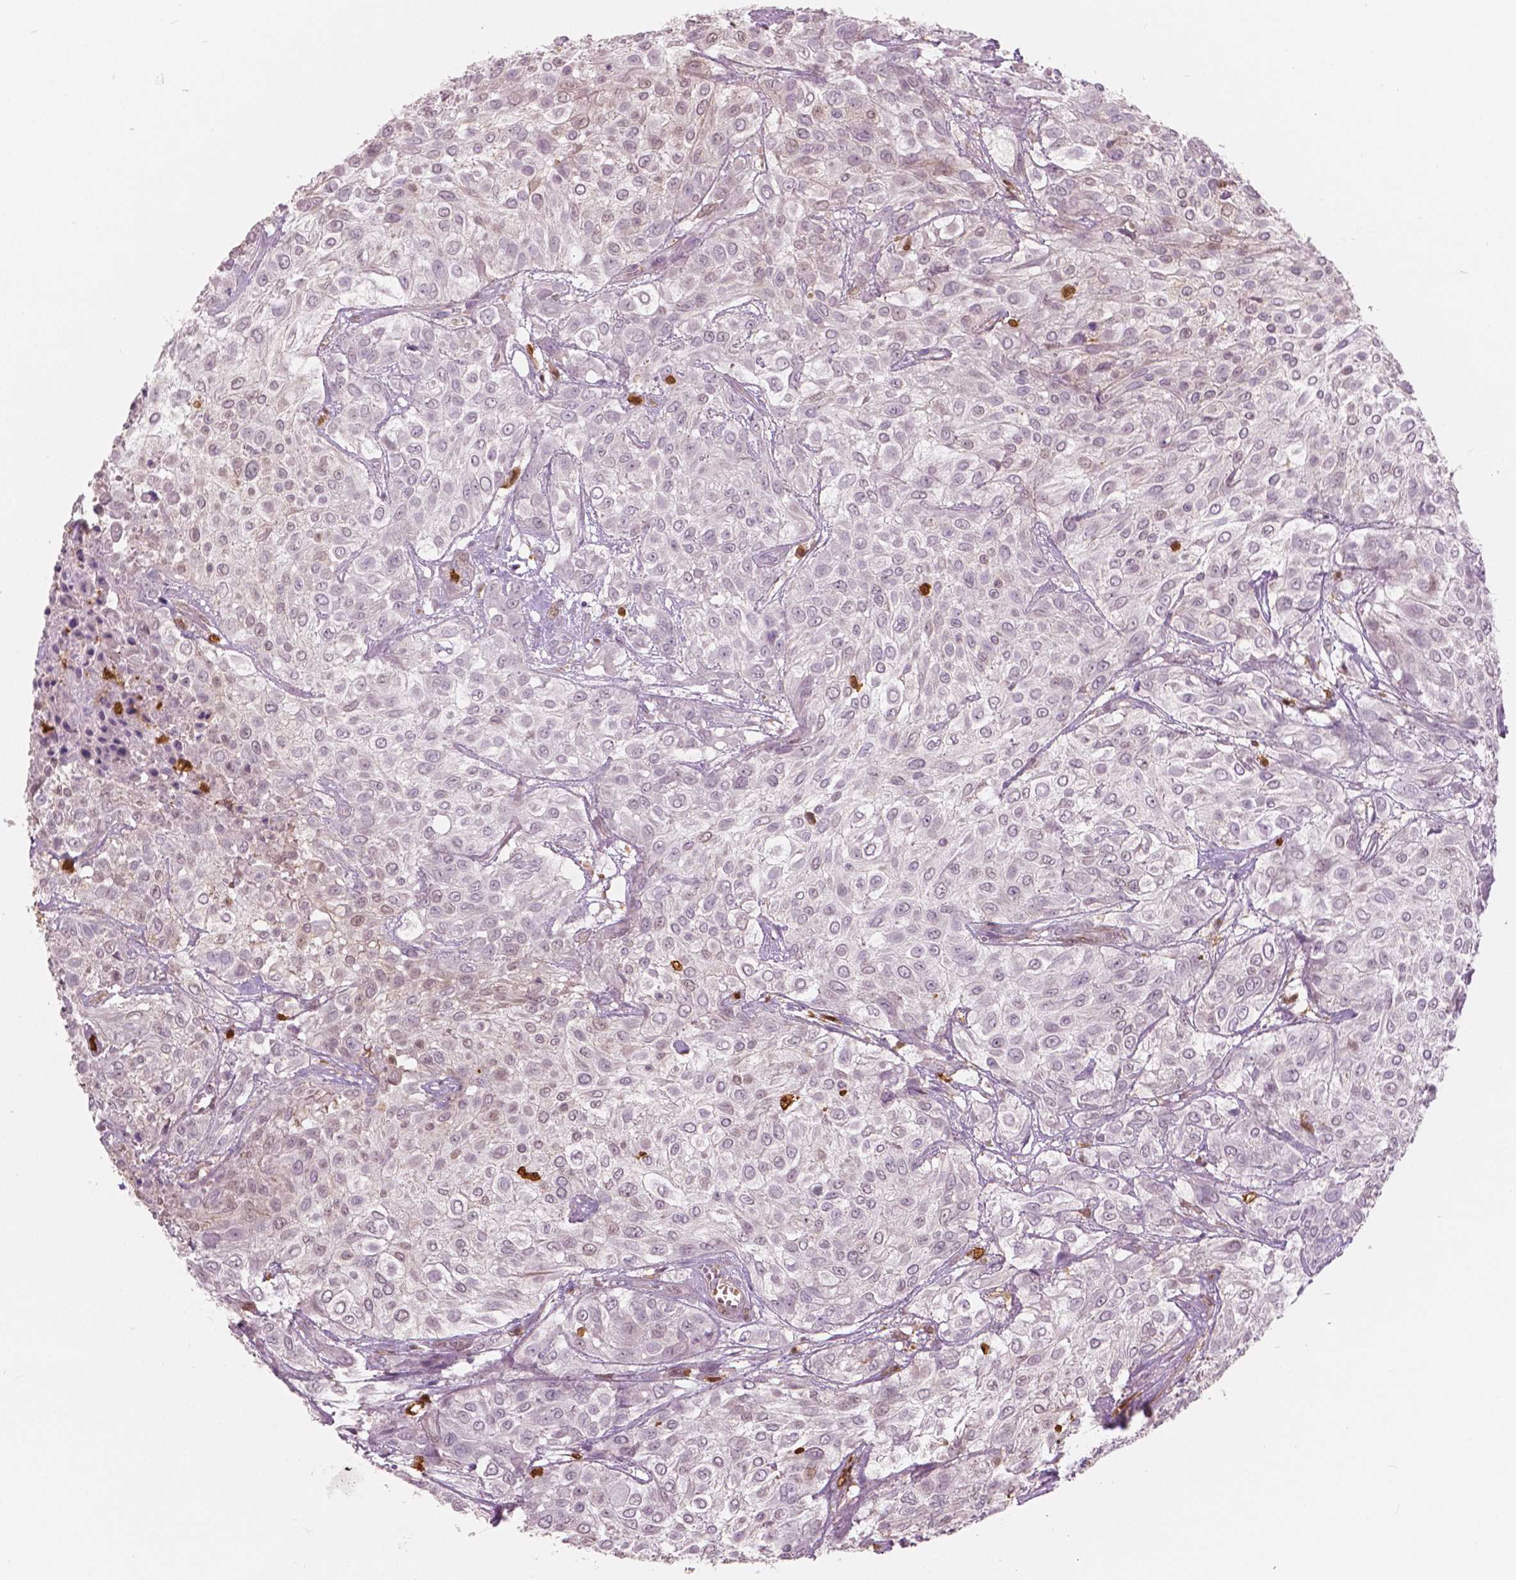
{"staining": {"intensity": "negative", "quantity": "none", "location": "none"}, "tissue": "urothelial cancer", "cell_type": "Tumor cells", "image_type": "cancer", "snomed": [{"axis": "morphology", "description": "Urothelial carcinoma, High grade"}, {"axis": "topography", "description": "Urinary bladder"}], "caption": "The histopathology image reveals no significant staining in tumor cells of high-grade urothelial carcinoma.", "gene": "S100A4", "patient": {"sex": "male", "age": 57}}